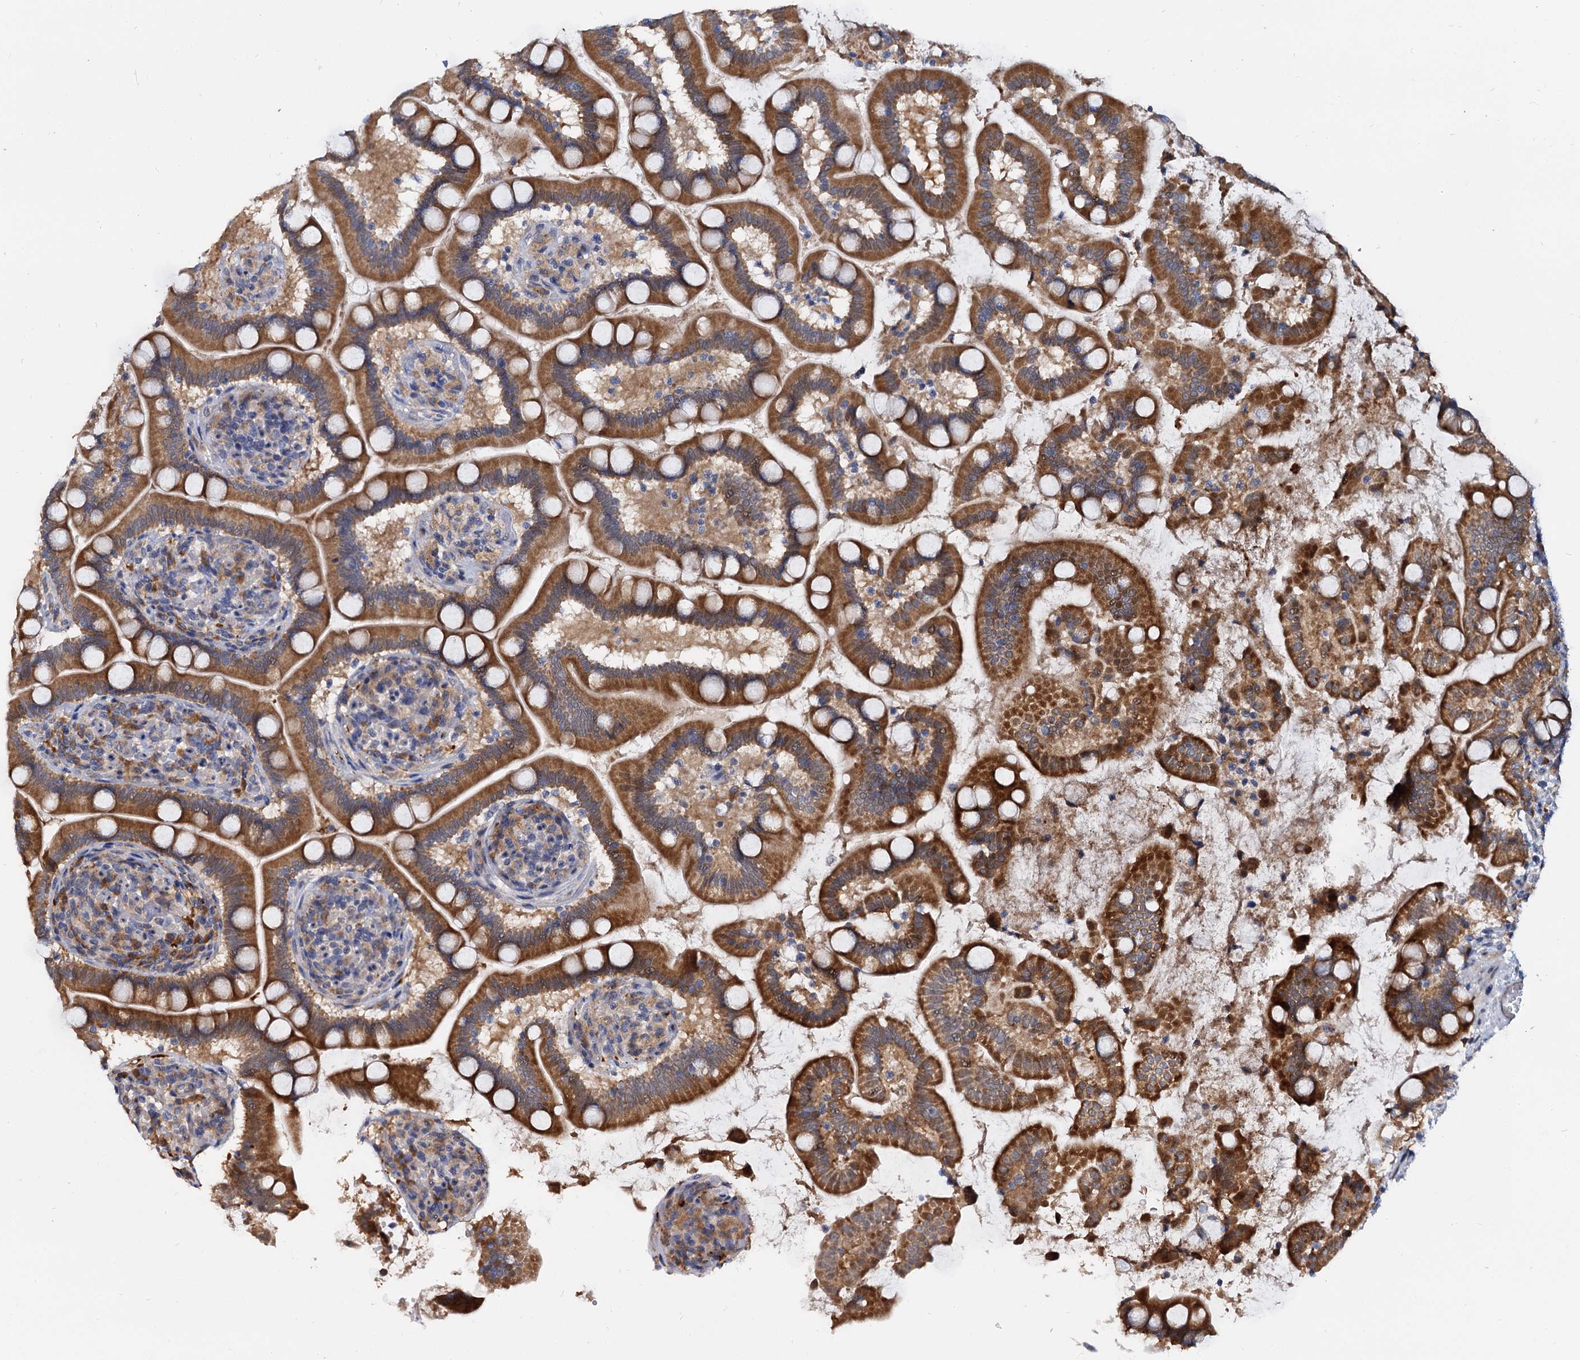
{"staining": {"intensity": "strong", "quantity": ">75%", "location": "cytoplasmic/membranous"}, "tissue": "small intestine", "cell_type": "Glandular cells", "image_type": "normal", "snomed": [{"axis": "morphology", "description": "Normal tissue, NOS"}, {"axis": "topography", "description": "Small intestine"}], "caption": "DAB (3,3'-diaminobenzidine) immunohistochemical staining of unremarkable small intestine reveals strong cytoplasmic/membranous protein staining in about >75% of glandular cells.", "gene": "WWC3", "patient": {"sex": "female", "age": 64}}